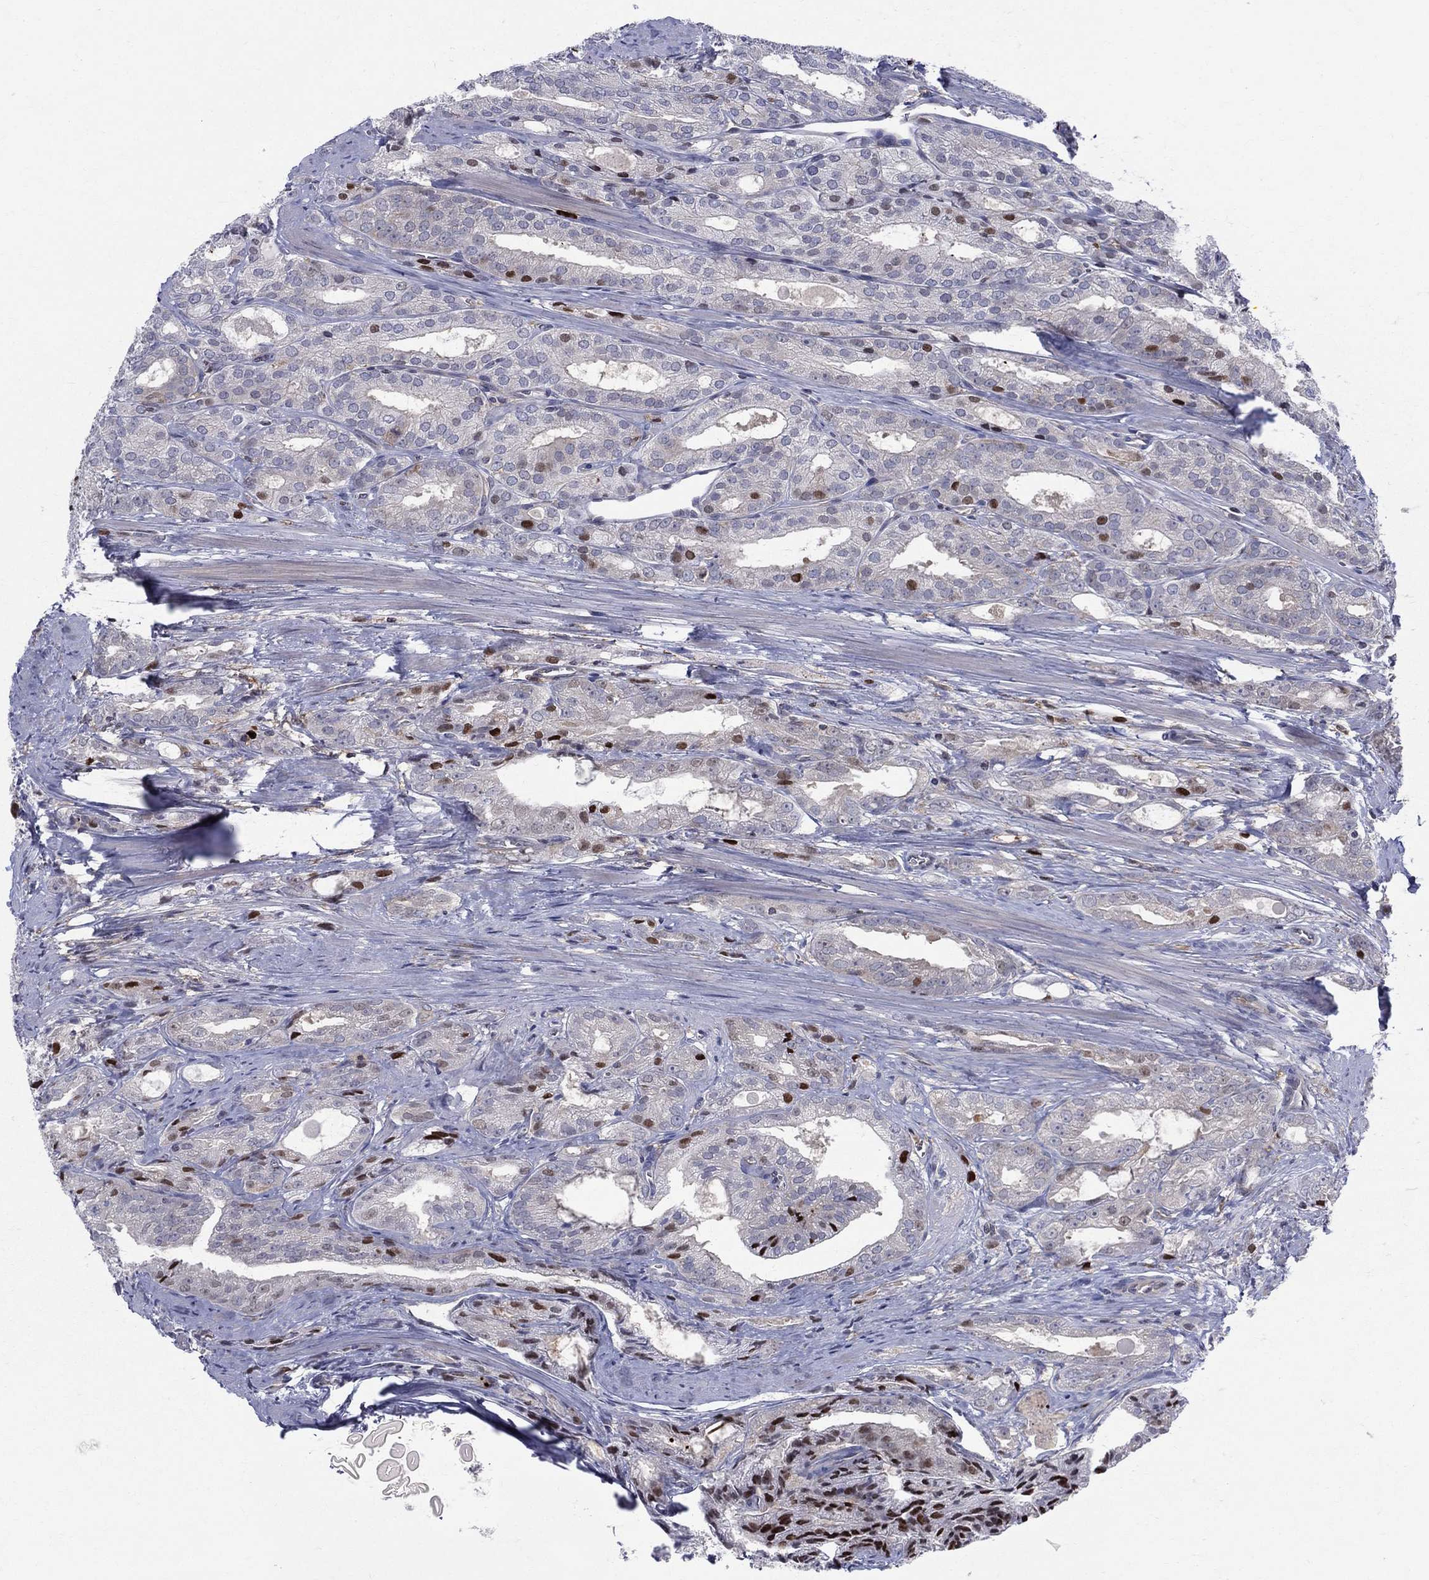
{"staining": {"intensity": "strong", "quantity": "<25%", "location": "nuclear"}, "tissue": "prostate cancer", "cell_type": "Tumor cells", "image_type": "cancer", "snomed": [{"axis": "morphology", "description": "Adenocarcinoma, NOS"}, {"axis": "morphology", "description": "Adenocarcinoma, High grade"}, {"axis": "topography", "description": "Prostate"}], "caption": "IHC micrograph of human prostate cancer stained for a protein (brown), which demonstrates medium levels of strong nuclear staining in approximately <25% of tumor cells.", "gene": "ZNHIT3", "patient": {"sex": "male", "age": 70}}